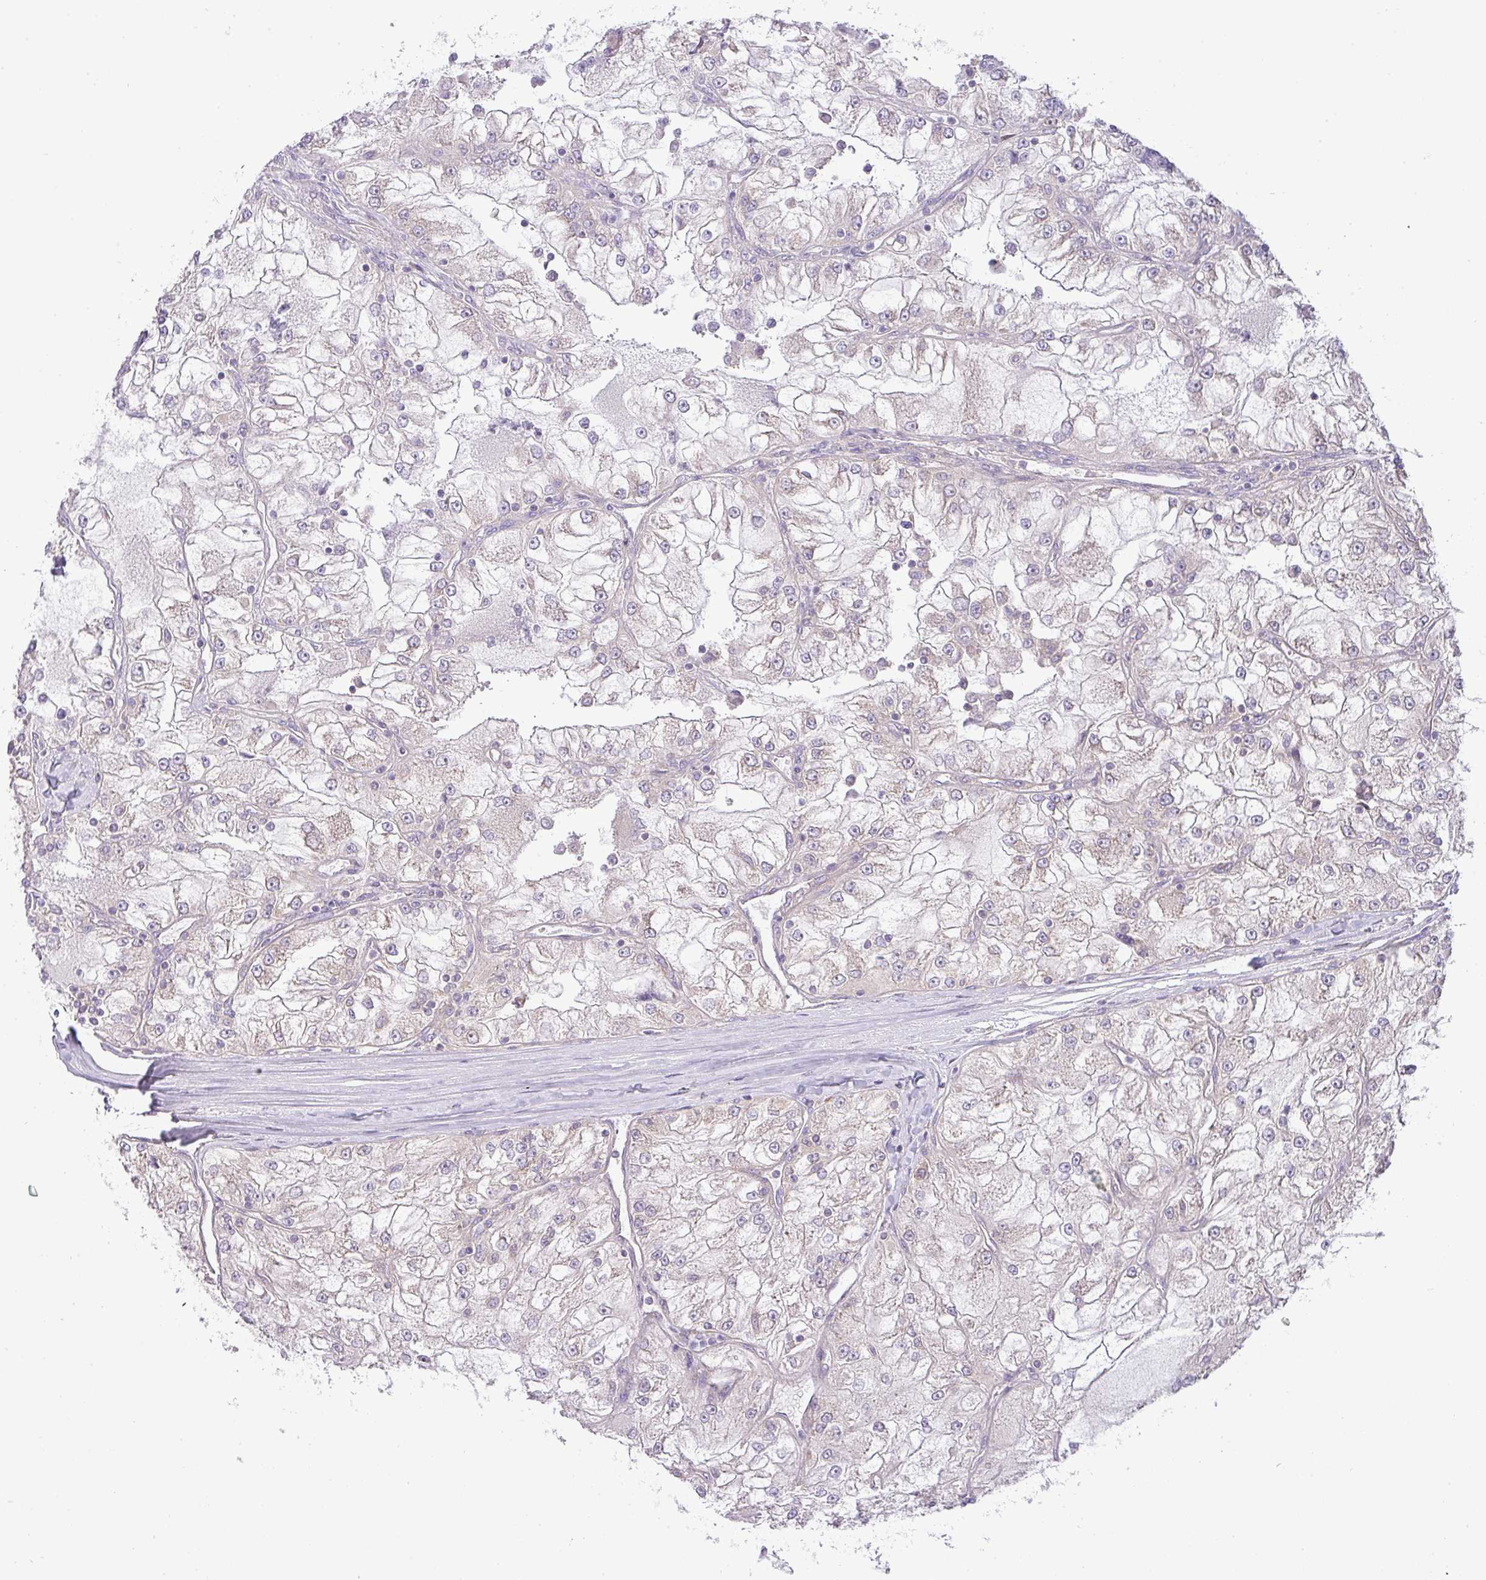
{"staining": {"intensity": "negative", "quantity": "none", "location": "none"}, "tissue": "renal cancer", "cell_type": "Tumor cells", "image_type": "cancer", "snomed": [{"axis": "morphology", "description": "Adenocarcinoma, NOS"}, {"axis": "topography", "description": "Kidney"}], "caption": "High power microscopy micrograph of an immunohistochemistry (IHC) histopathology image of adenocarcinoma (renal), revealing no significant staining in tumor cells. (Immunohistochemistry, brightfield microscopy, high magnification).", "gene": "ZNF211", "patient": {"sex": "female", "age": 72}}